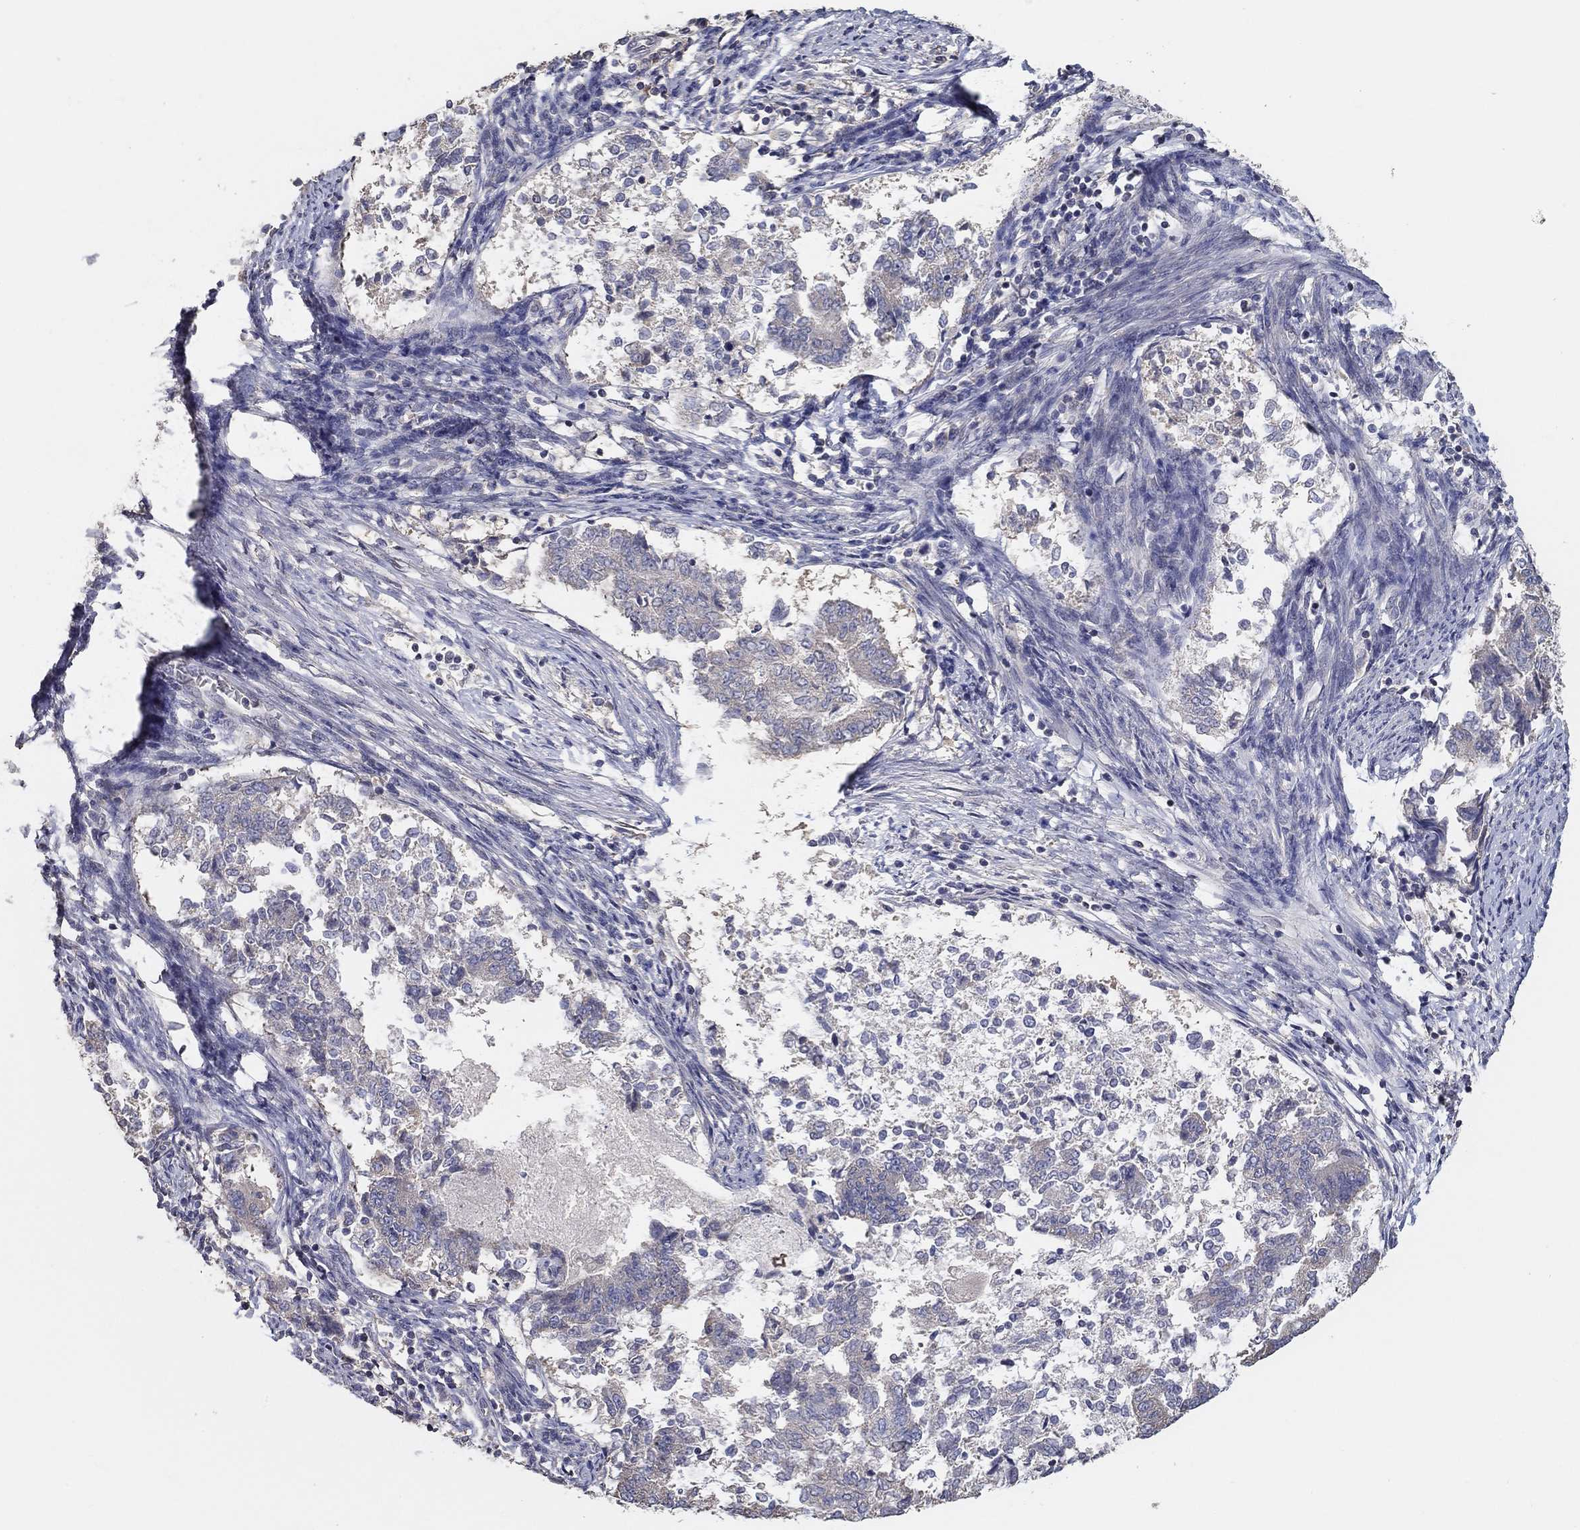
{"staining": {"intensity": "negative", "quantity": "none", "location": "none"}, "tissue": "endometrial cancer", "cell_type": "Tumor cells", "image_type": "cancer", "snomed": [{"axis": "morphology", "description": "Adenocarcinoma, NOS"}, {"axis": "topography", "description": "Endometrium"}], "caption": "Tumor cells show no significant expression in endometrial adenocarcinoma.", "gene": "DOCK3", "patient": {"sex": "female", "age": 65}}